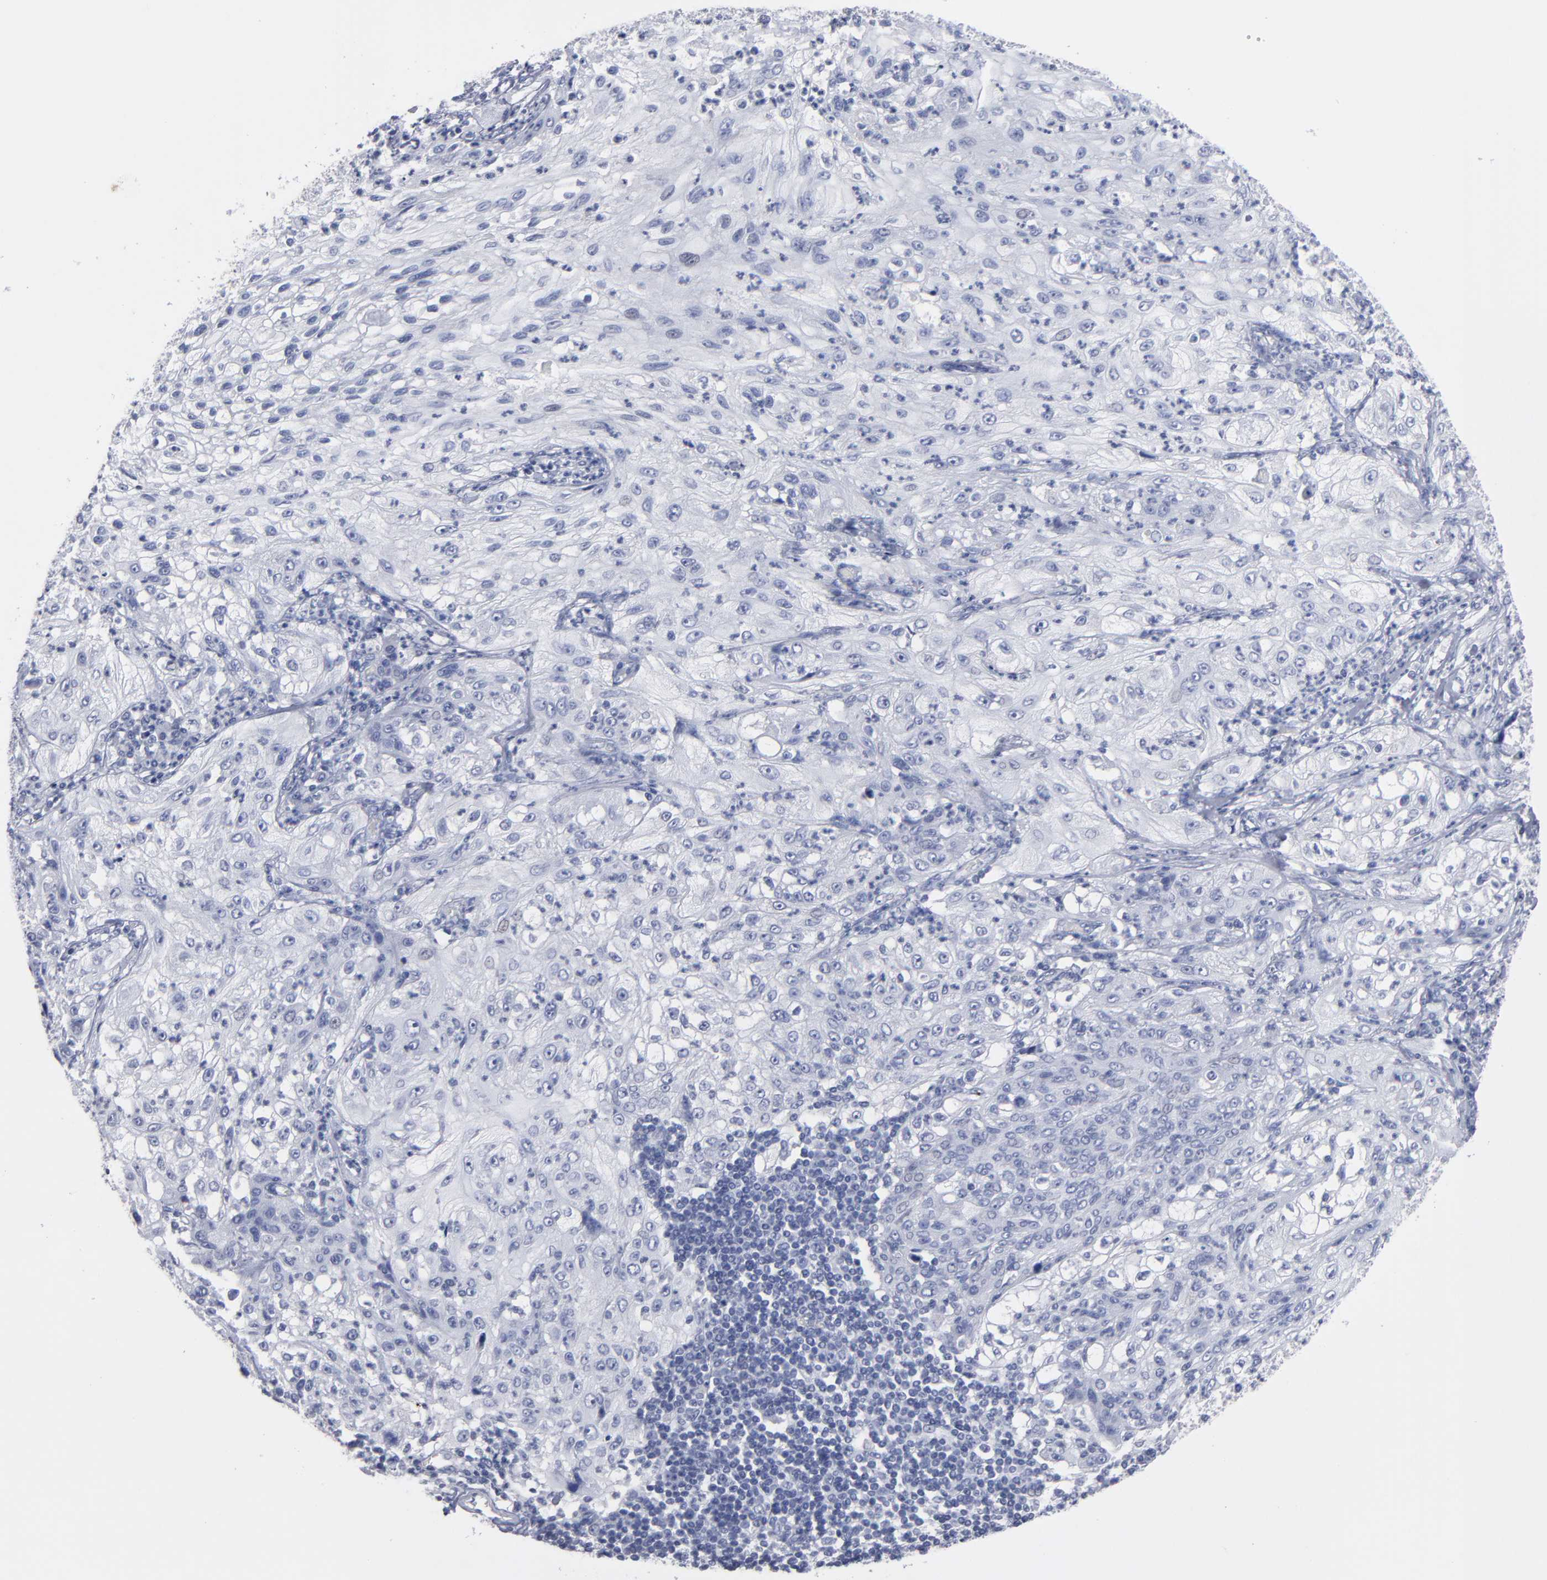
{"staining": {"intensity": "negative", "quantity": "none", "location": "none"}, "tissue": "lung cancer", "cell_type": "Tumor cells", "image_type": "cancer", "snomed": [{"axis": "morphology", "description": "Inflammation, NOS"}, {"axis": "morphology", "description": "Squamous cell carcinoma, NOS"}, {"axis": "topography", "description": "Lymph node"}, {"axis": "topography", "description": "Soft tissue"}, {"axis": "topography", "description": "Lung"}], "caption": "There is no significant expression in tumor cells of lung squamous cell carcinoma.", "gene": "RPH3A", "patient": {"sex": "male", "age": 66}}